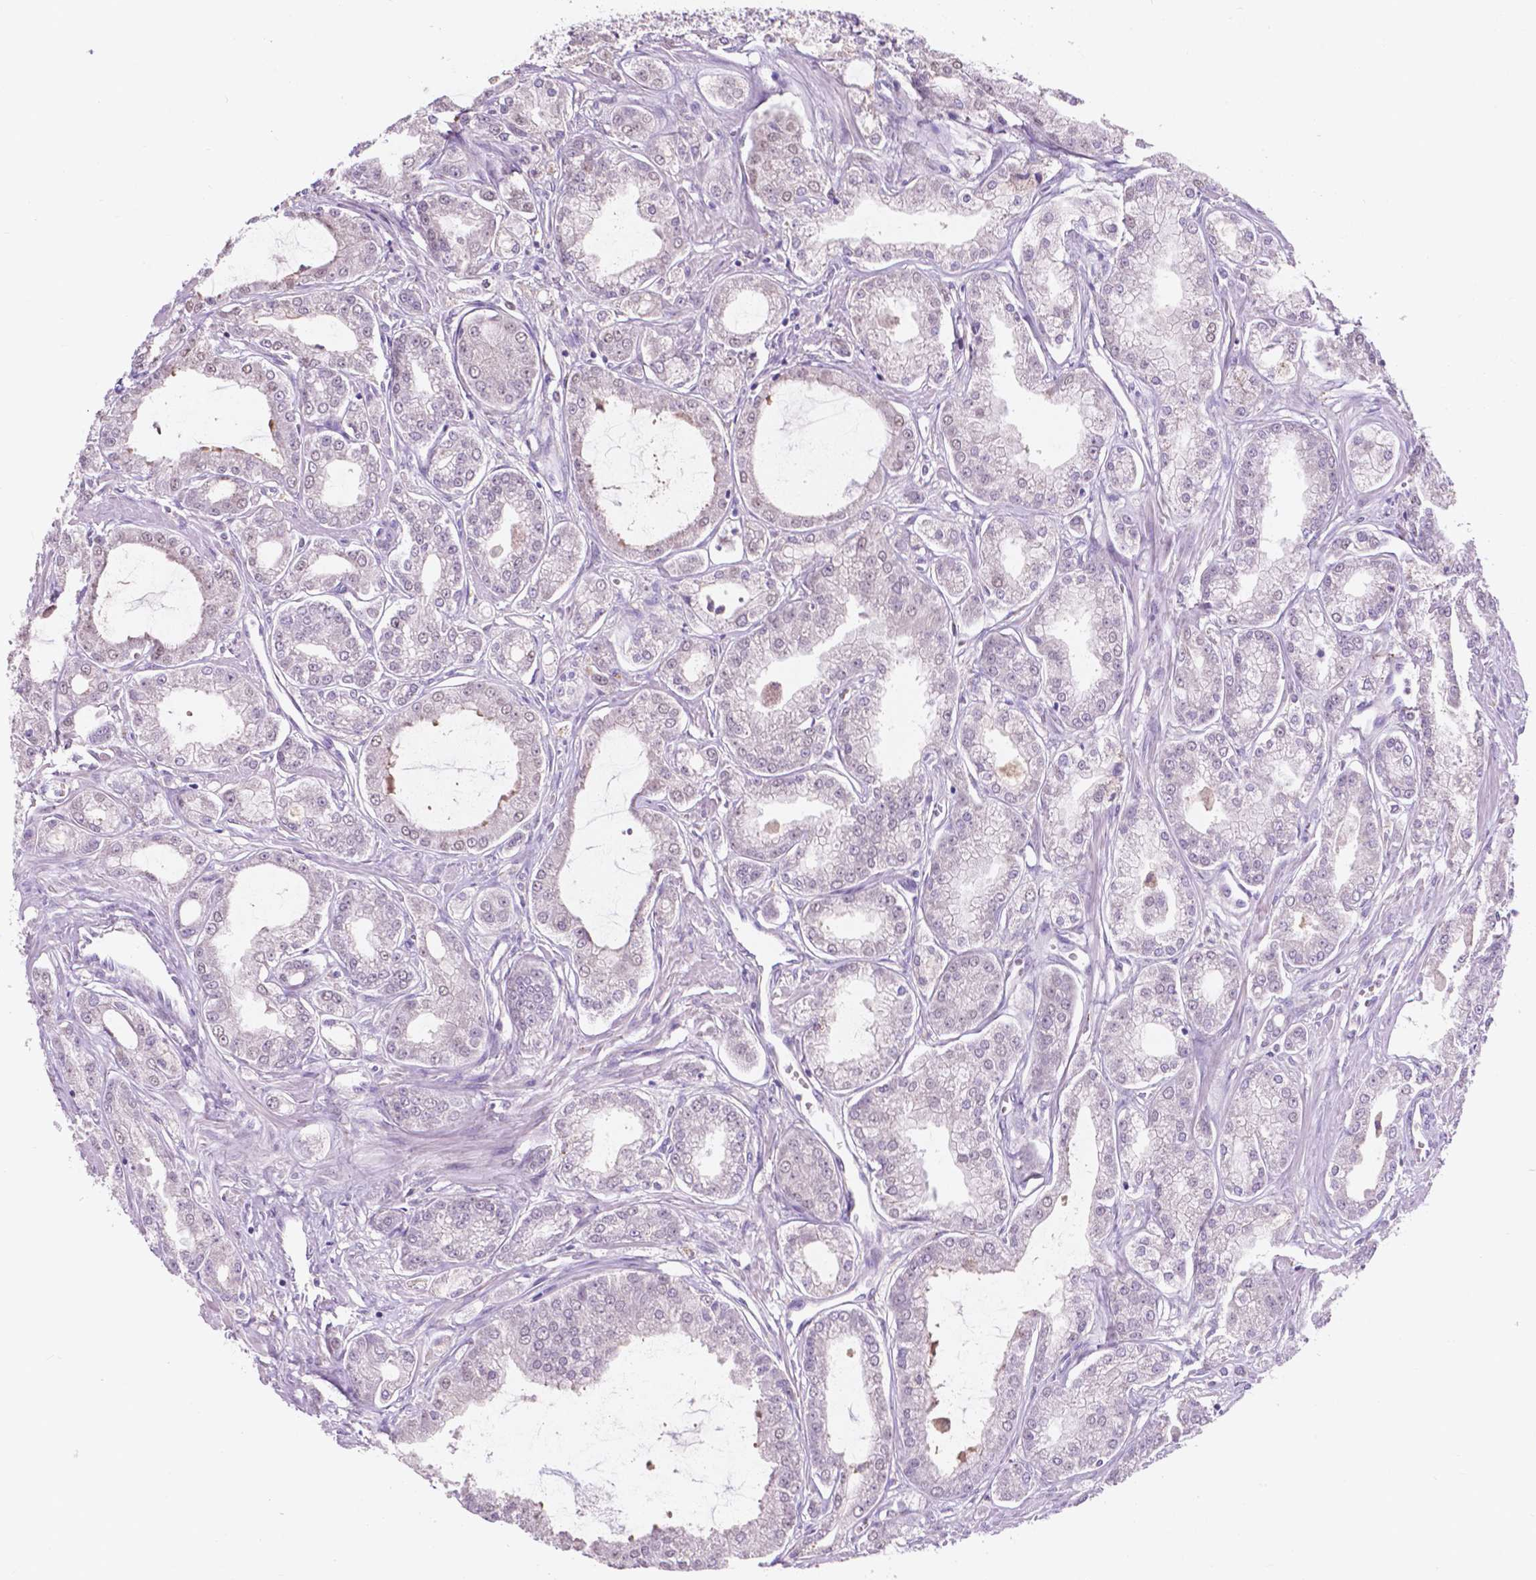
{"staining": {"intensity": "negative", "quantity": "none", "location": "none"}, "tissue": "prostate cancer", "cell_type": "Tumor cells", "image_type": "cancer", "snomed": [{"axis": "morphology", "description": "Adenocarcinoma, NOS"}, {"axis": "topography", "description": "Prostate"}], "caption": "Protein analysis of prostate cancer (adenocarcinoma) demonstrates no significant expression in tumor cells.", "gene": "IREB2", "patient": {"sex": "male", "age": 71}}